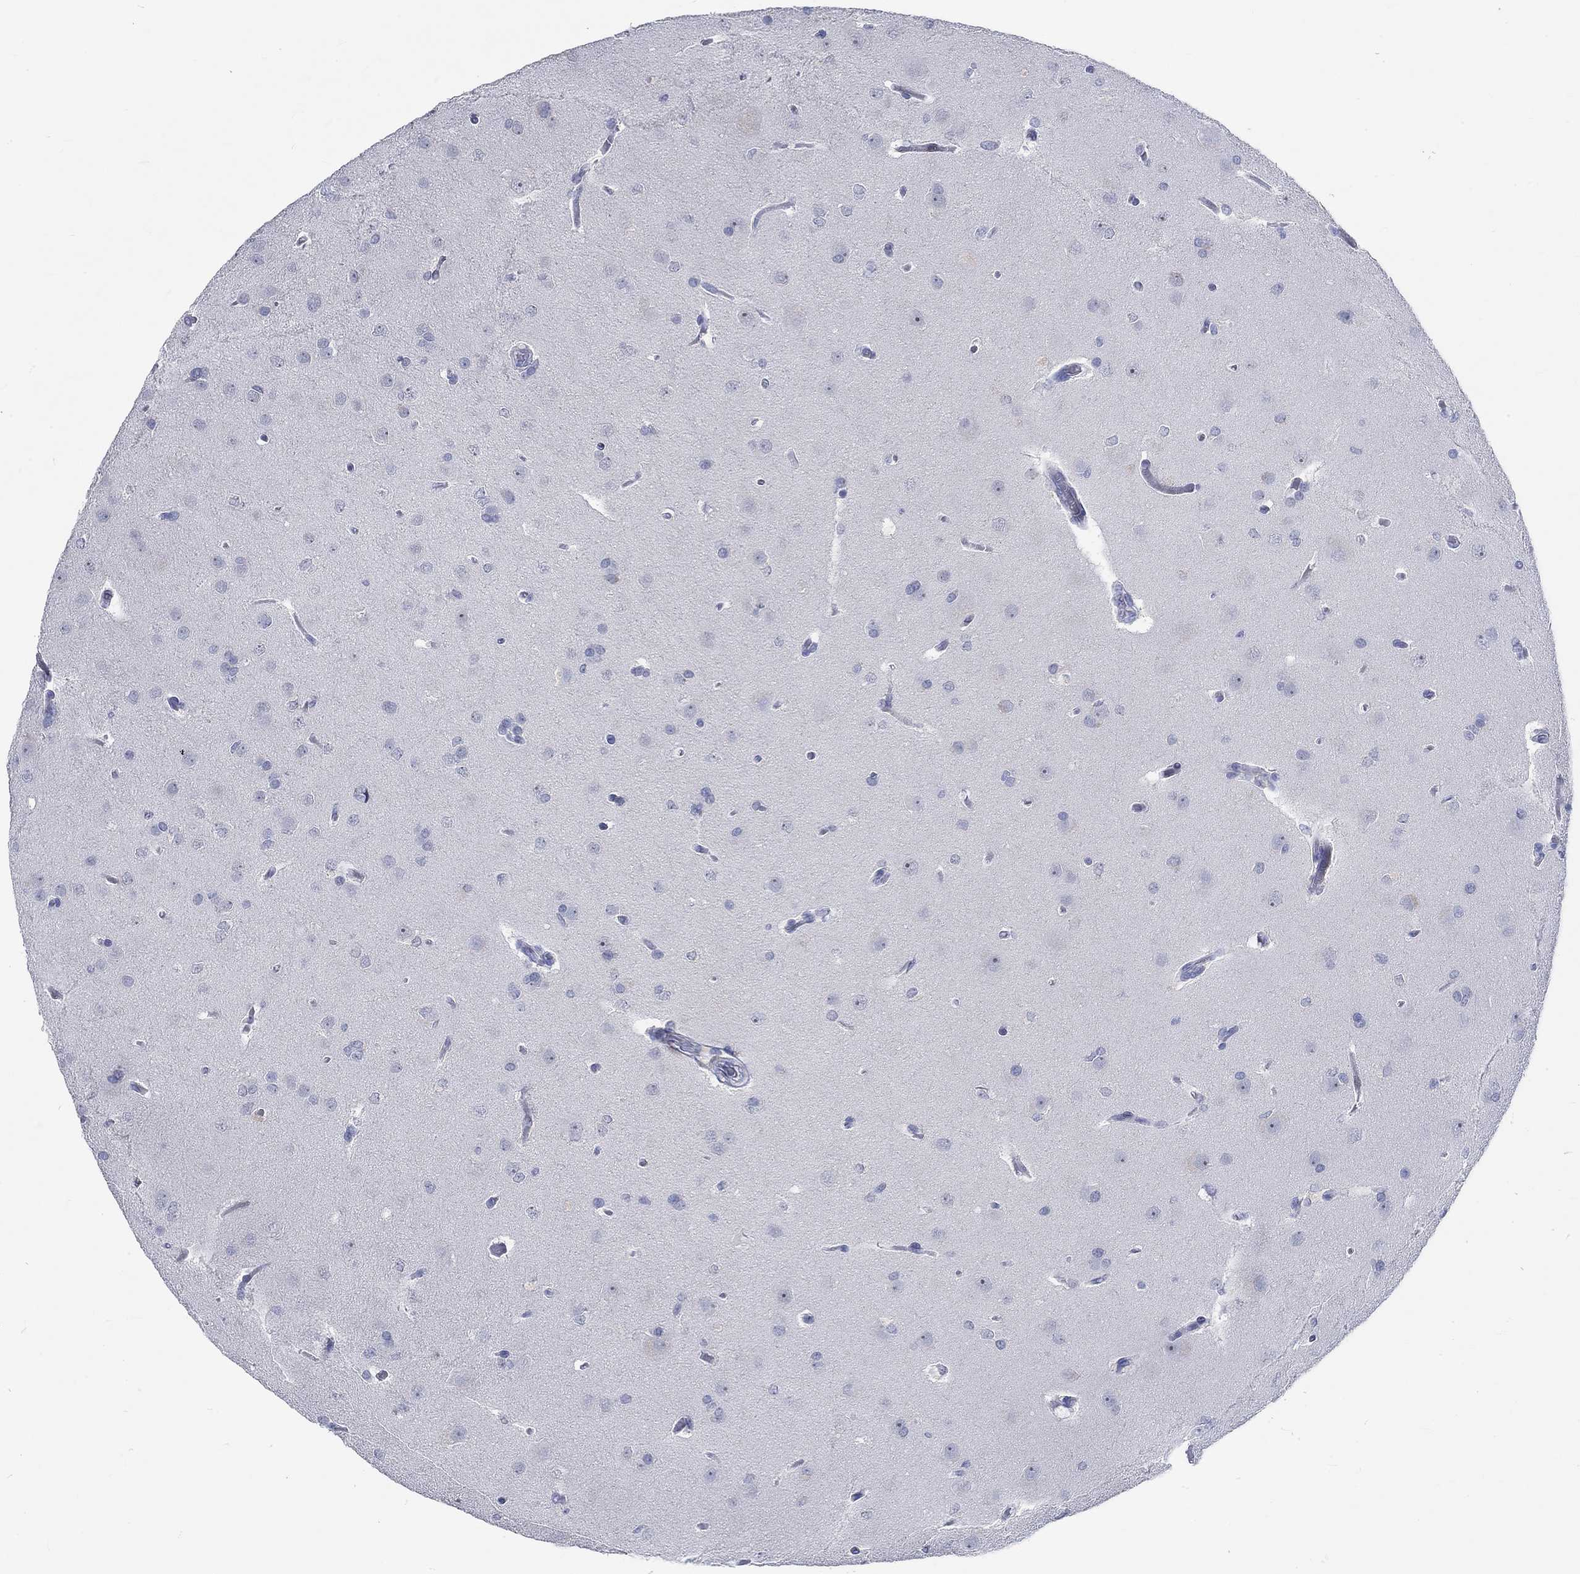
{"staining": {"intensity": "negative", "quantity": "none", "location": "none"}, "tissue": "glioma", "cell_type": "Tumor cells", "image_type": "cancer", "snomed": [{"axis": "morphology", "description": "Glioma, malignant, Low grade"}, {"axis": "topography", "description": "Brain"}], "caption": "Immunohistochemistry (IHC) of human malignant low-grade glioma demonstrates no positivity in tumor cells.", "gene": "C4orf47", "patient": {"sex": "female", "age": 32}}